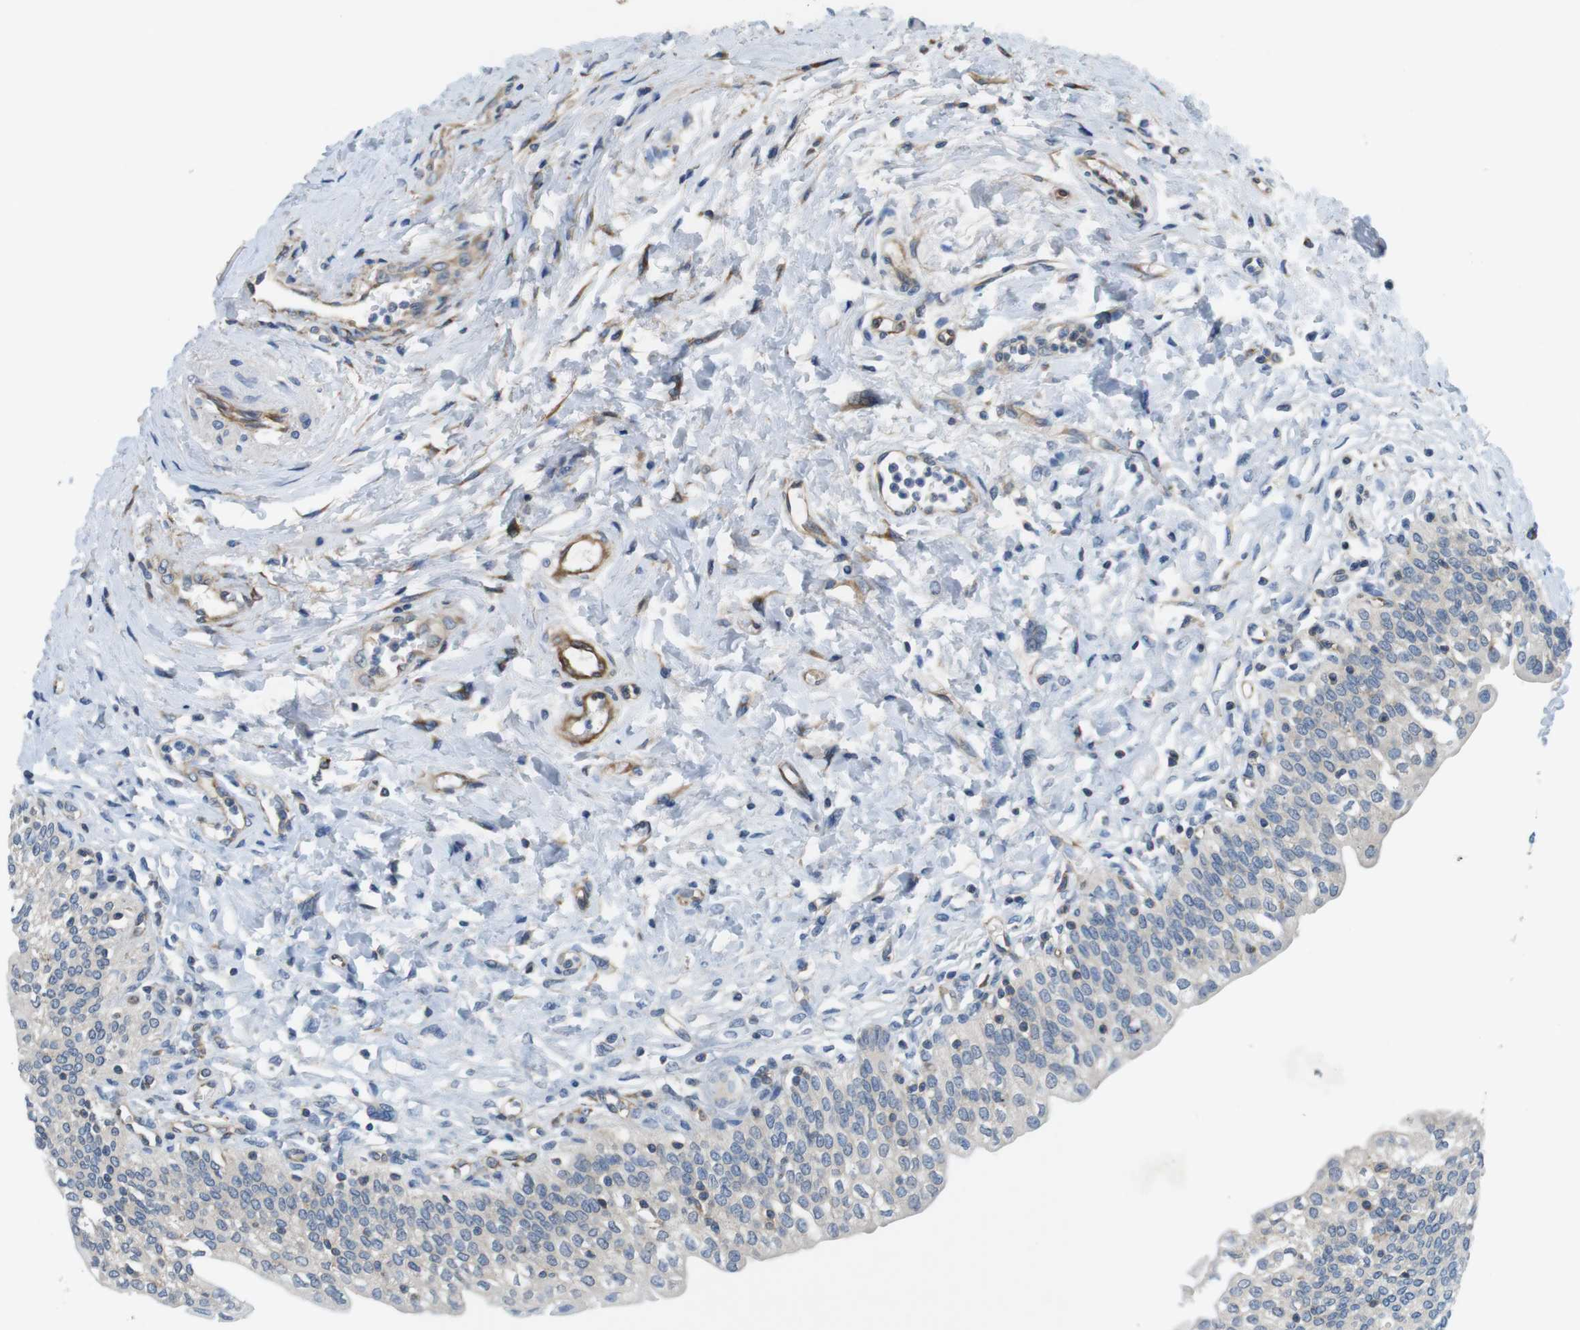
{"staining": {"intensity": "weak", "quantity": "<25%", "location": "cytoplasmic/membranous"}, "tissue": "urinary bladder", "cell_type": "Urothelial cells", "image_type": "normal", "snomed": [{"axis": "morphology", "description": "Normal tissue, NOS"}, {"axis": "topography", "description": "Urinary bladder"}], "caption": "Immunohistochemical staining of unremarkable urinary bladder shows no significant positivity in urothelial cells. (Stains: DAB (3,3'-diaminobenzidine) immunohistochemistry (IHC) with hematoxylin counter stain, Microscopy: brightfield microscopy at high magnification).", "gene": "DCLK1", "patient": {"sex": "male", "age": 55}}